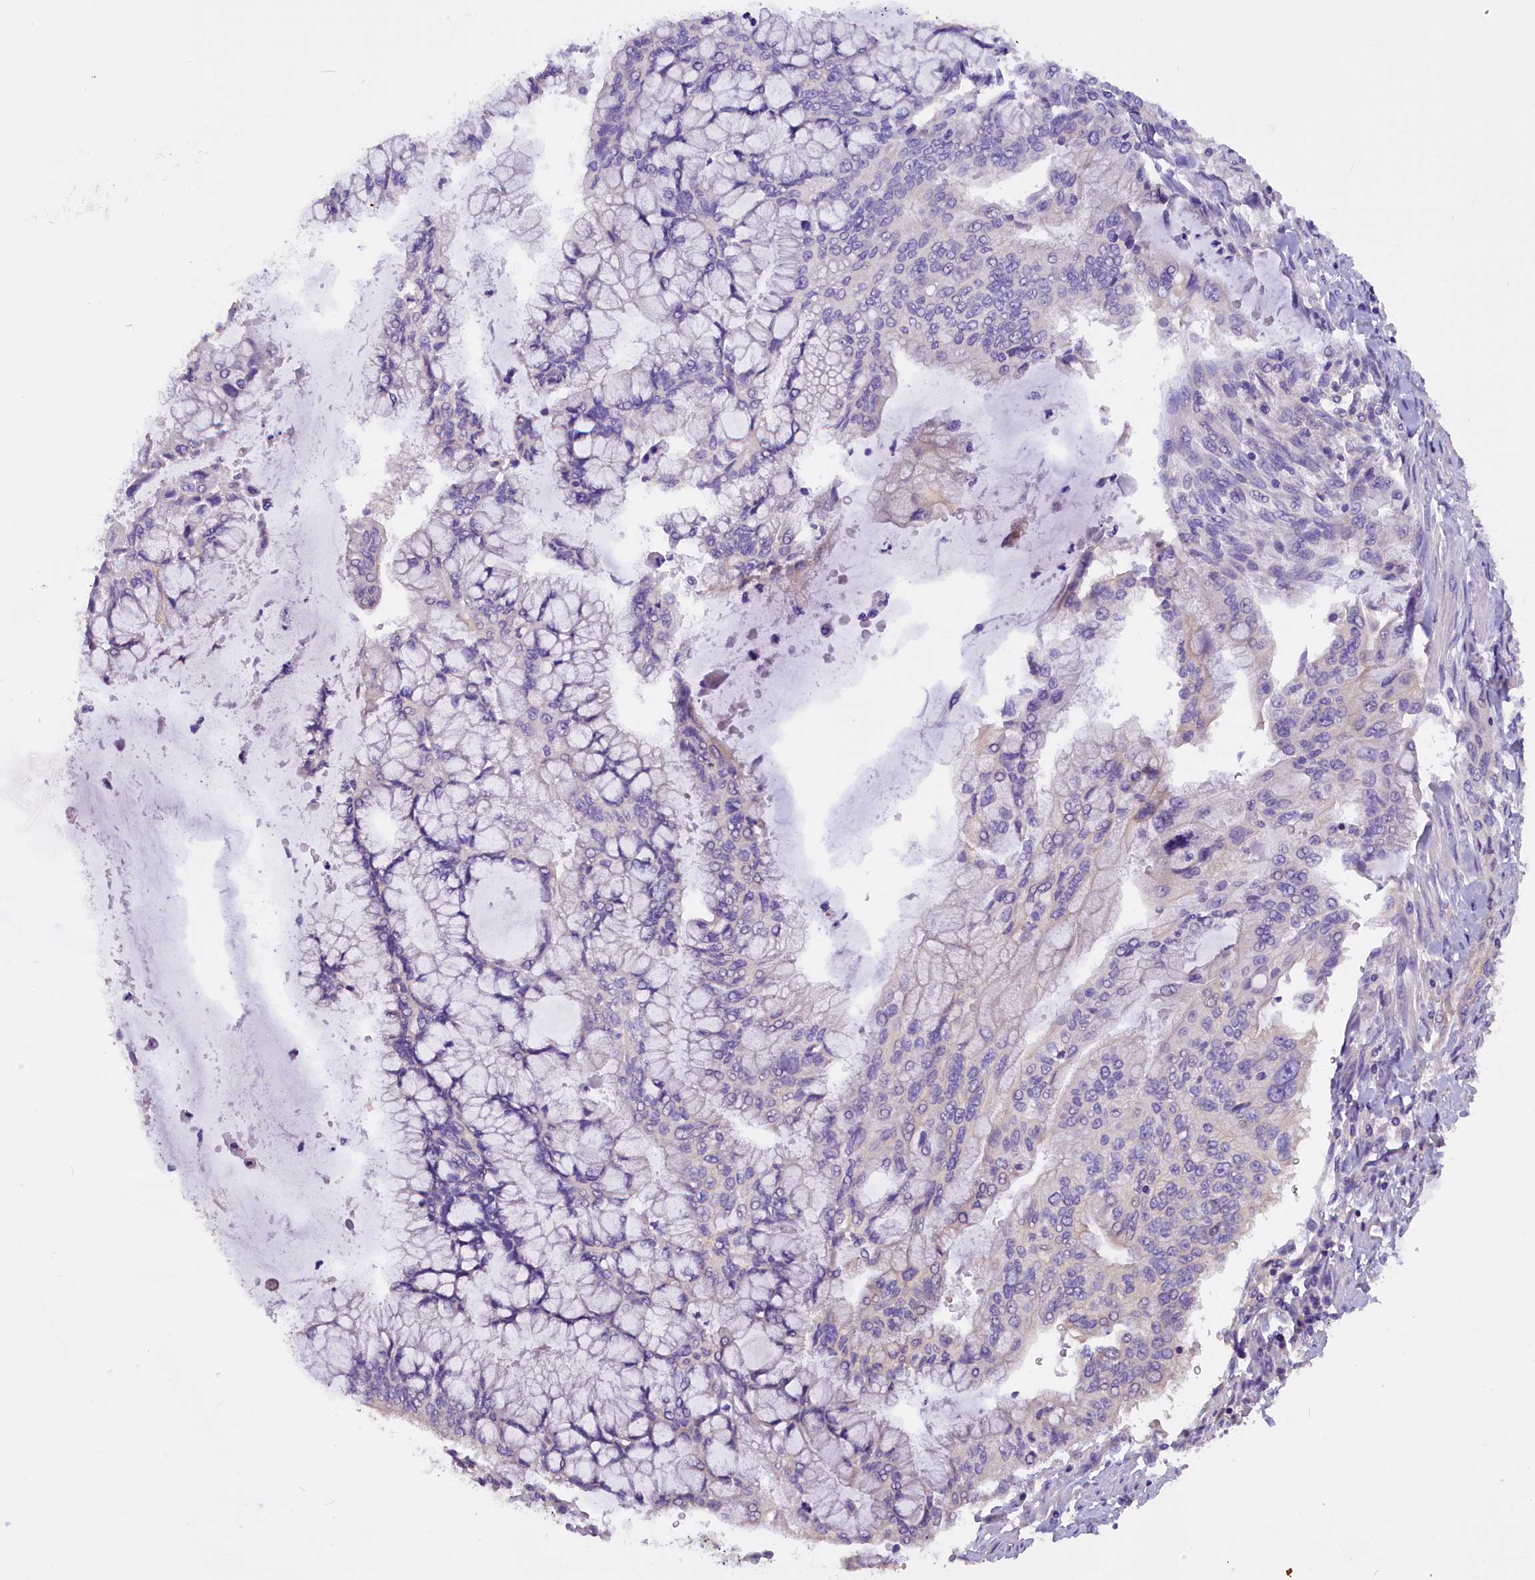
{"staining": {"intensity": "negative", "quantity": "none", "location": "none"}, "tissue": "pancreatic cancer", "cell_type": "Tumor cells", "image_type": "cancer", "snomed": [{"axis": "morphology", "description": "Adenocarcinoma, NOS"}, {"axis": "topography", "description": "Pancreas"}], "caption": "Tumor cells show no significant protein positivity in pancreatic cancer (adenocarcinoma).", "gene": "AP3B2", "patient": {"sex": "male", "age": 46}}